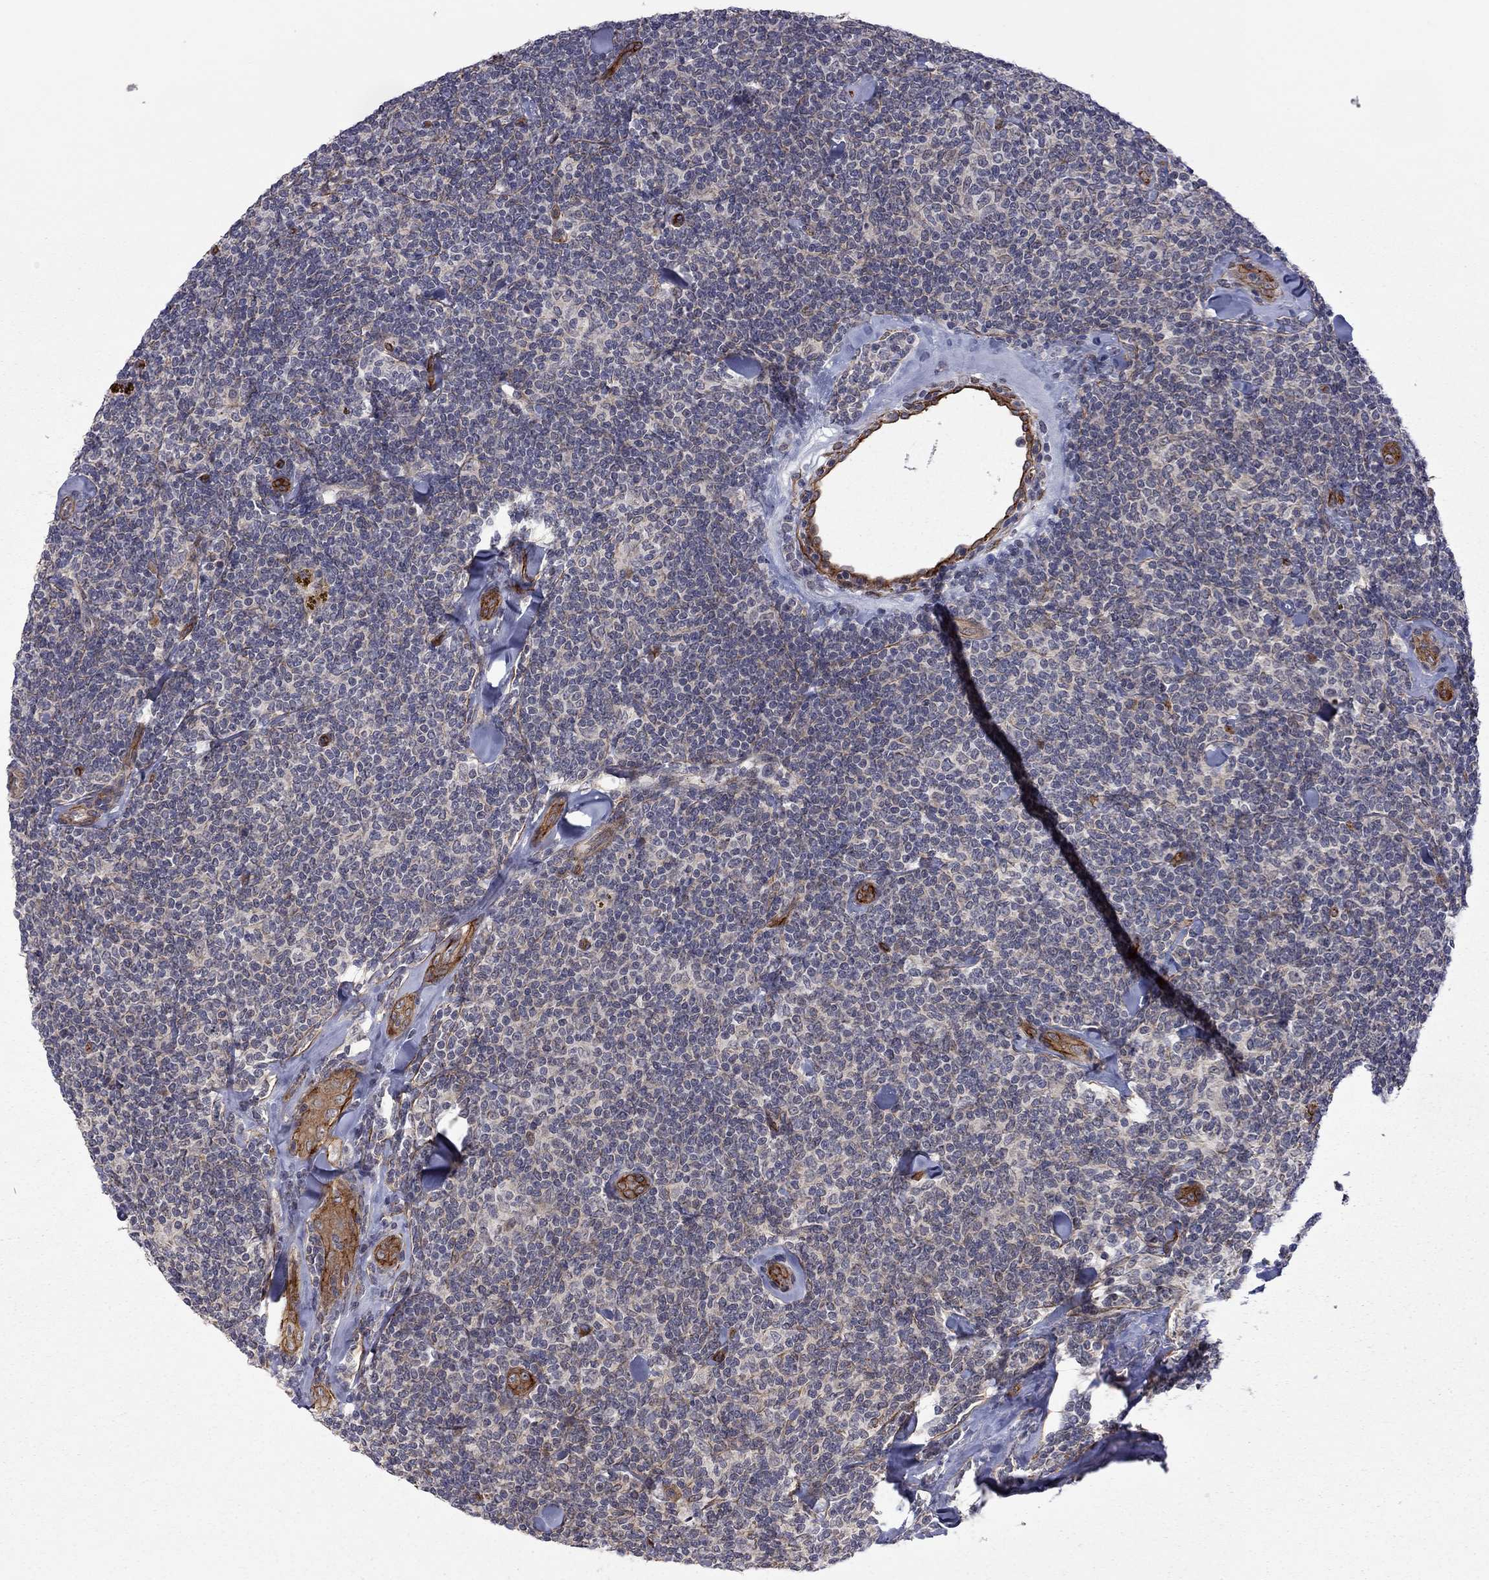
{"staining": {"intensity": "negative", "quantity": "none", "location": "none"}, "tissue": "lymphoma", "cell_type": "Tumor cells", "image_type": "cancer", "snomed": [{"axis": "morphology", "description": "Malignant lymphoma, non-Hodgkin's type, Low grade"}, {"axis": "topography", "description": "Lymph node"}], "caption": "An immunohistochemistry photomicrograph of low-grade malignant lymphoma, non-Hodgkin's type is shown. There is no staining in tumor cells of low-grade malignant lymphoma, non-Hodgkin's type.", "gene": "EXOC3L2", "patient": {"sex": "female", "age": 56}}